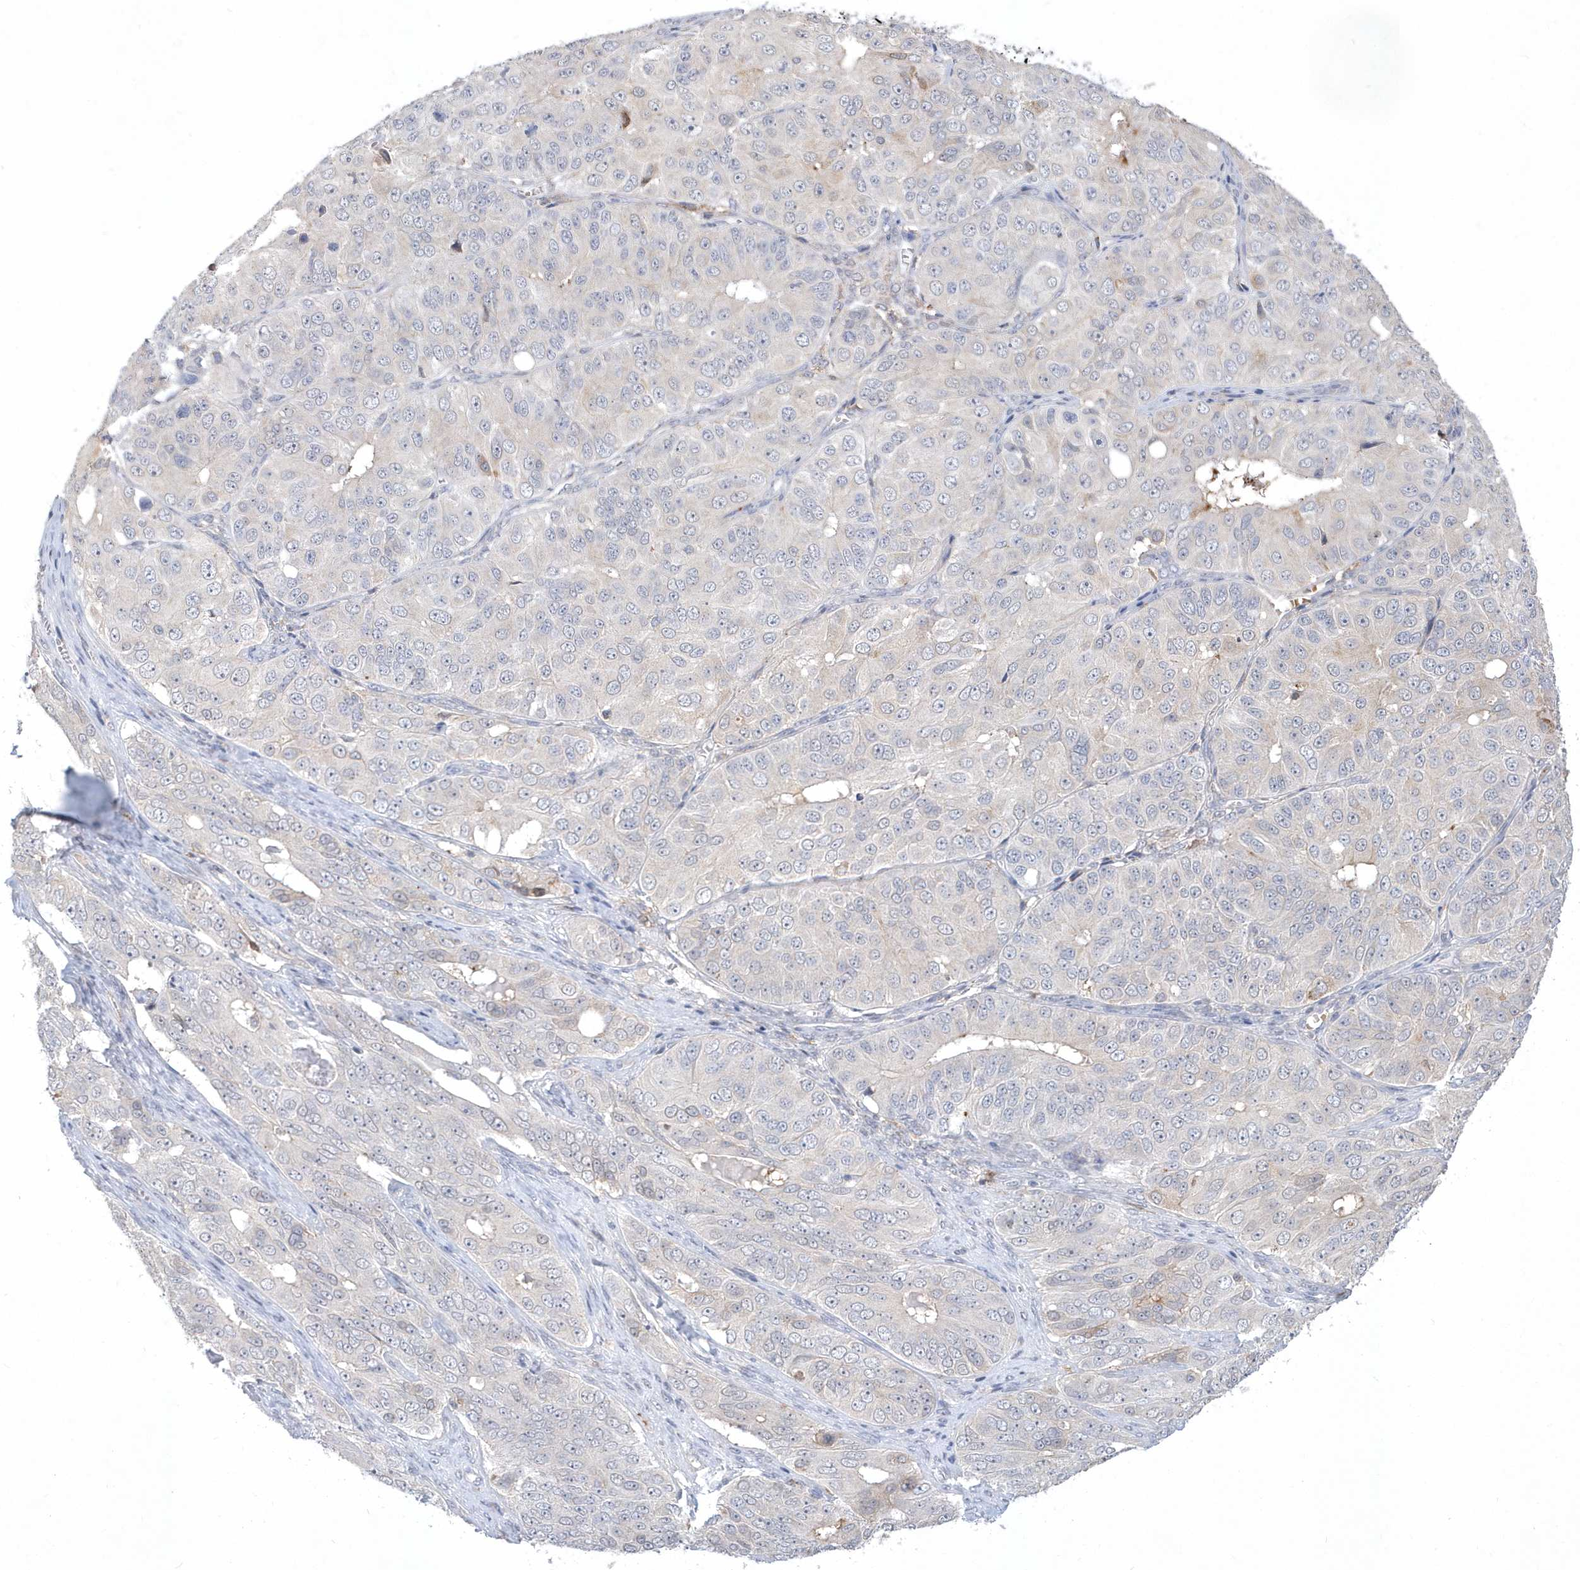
{"staining": {"intensity": "negative", "quantity": "none", "location": "none"}, "tissue": "ovarian cancer", "cell_type": "Tumor cells", "image_type": "cancer", "snomed": [{"axis": "morphology", "description": "Carcinoma, endometroid"}, {"axis": "topography", "description": "Ovary"}], "caption": "The histopathology image displays no staining of tumor cells in endometroid carcinoma (ovarian).", "gene": "TSPEAR", "patient": {"sex": "female", "age": 51}}